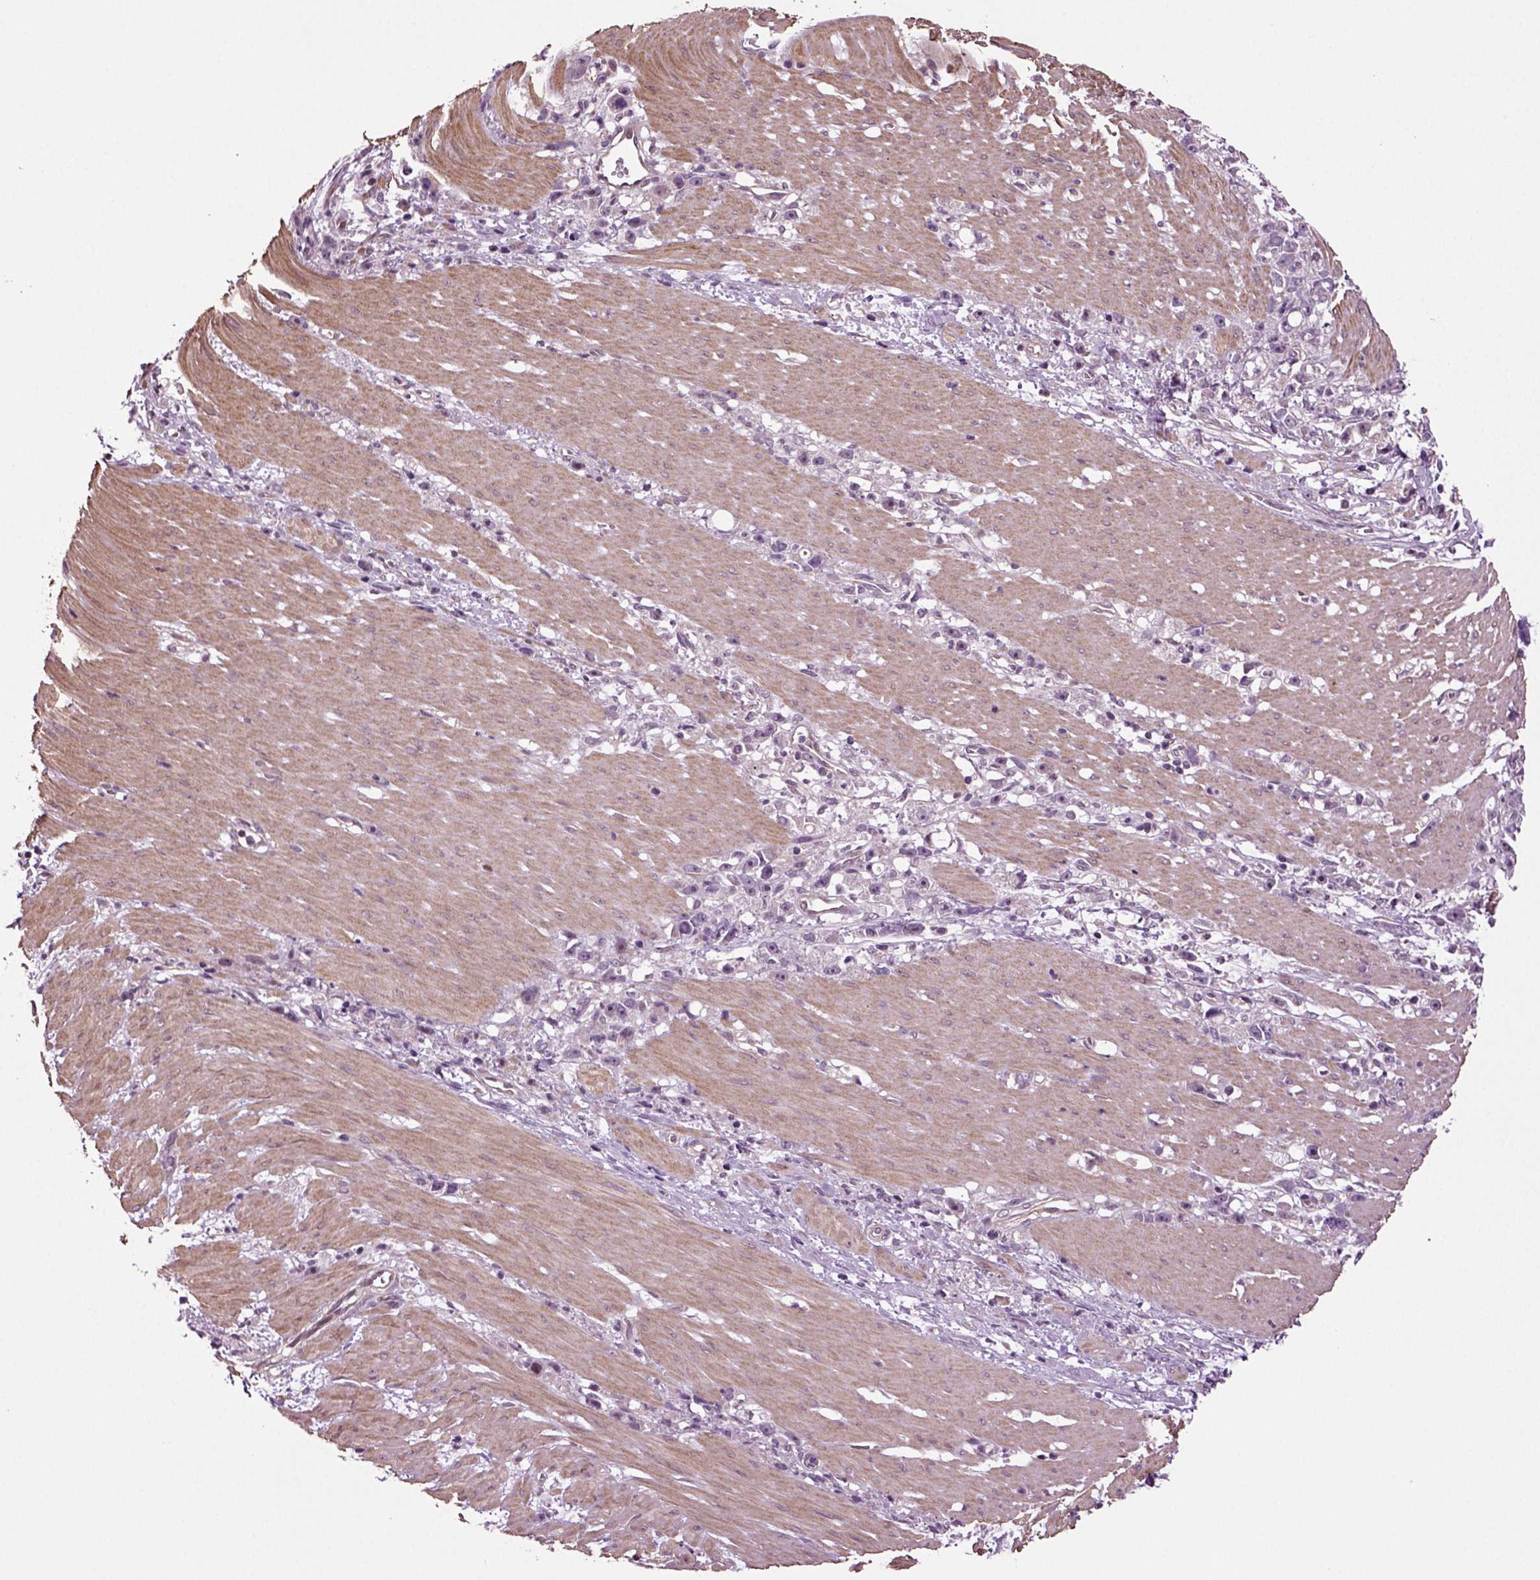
{"staining": {"intensity": "negative", "quantity": "none", "location": "none"}, "tissue": "stomach cancer", "cell_type": "Tumor cells", "image_type": "cancer", "snomed": [{"axis": "morphology", "description": "Adenocarcinoma, NOS"}, {"axis": "topography", "description": "Stomach"}], "caption": "An immunohistochemistry image of adenocarcinoma (stomach) is shown. There is no staining in tumor cells of adenocarcinoma (stomach). The staining is performed using DAB brown chromogen with nuclei counter-stained in using hematoxylin.", "gene": "HAGHL", "patient": {"sex": "female", "age": 59}}